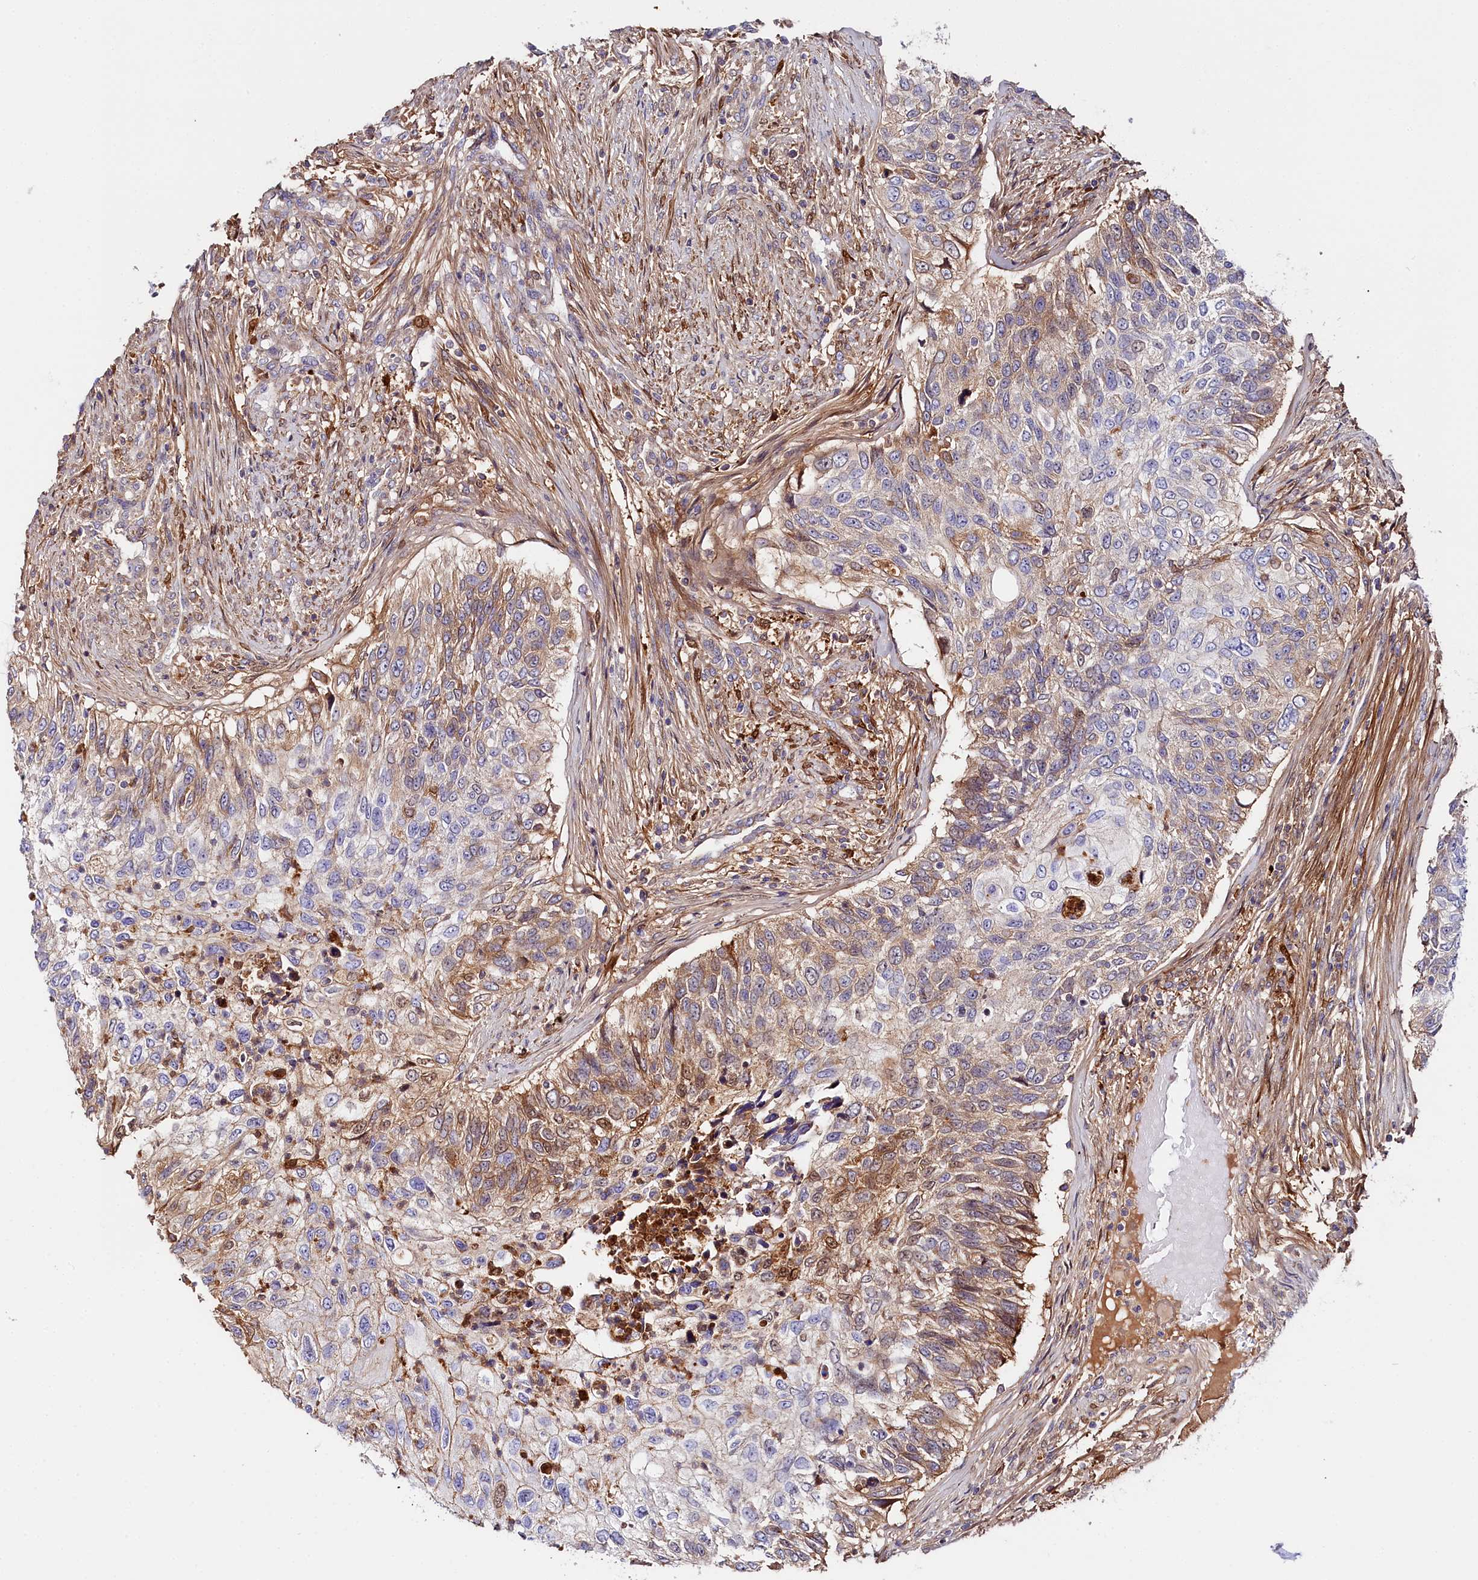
{"staining": {"intensity": "moderate", "quantity": "25%-75%", "location": "cytoplasmic/membranous,nuclear"}, "tissue": "urothelial cancer", "cell_type": "Tumor cells", "image_type": "cancer", "snomed": [{"axis": "morphology", "description": "Urothelial carcinoma, High grade"}, {"axis": "topography", "description": "Urinary bladder"}], "caption": "This photomicrograph exhibits immunohistochemistry (IHC) staining of human urothelial carcinoma (high-grade), with medium moderate cytoplasmic/membranous and nuclear expression in about 25%-75% of tumor cells.", "gene": "KATNB1", "patient": {"sex": "female", "age": 60}}